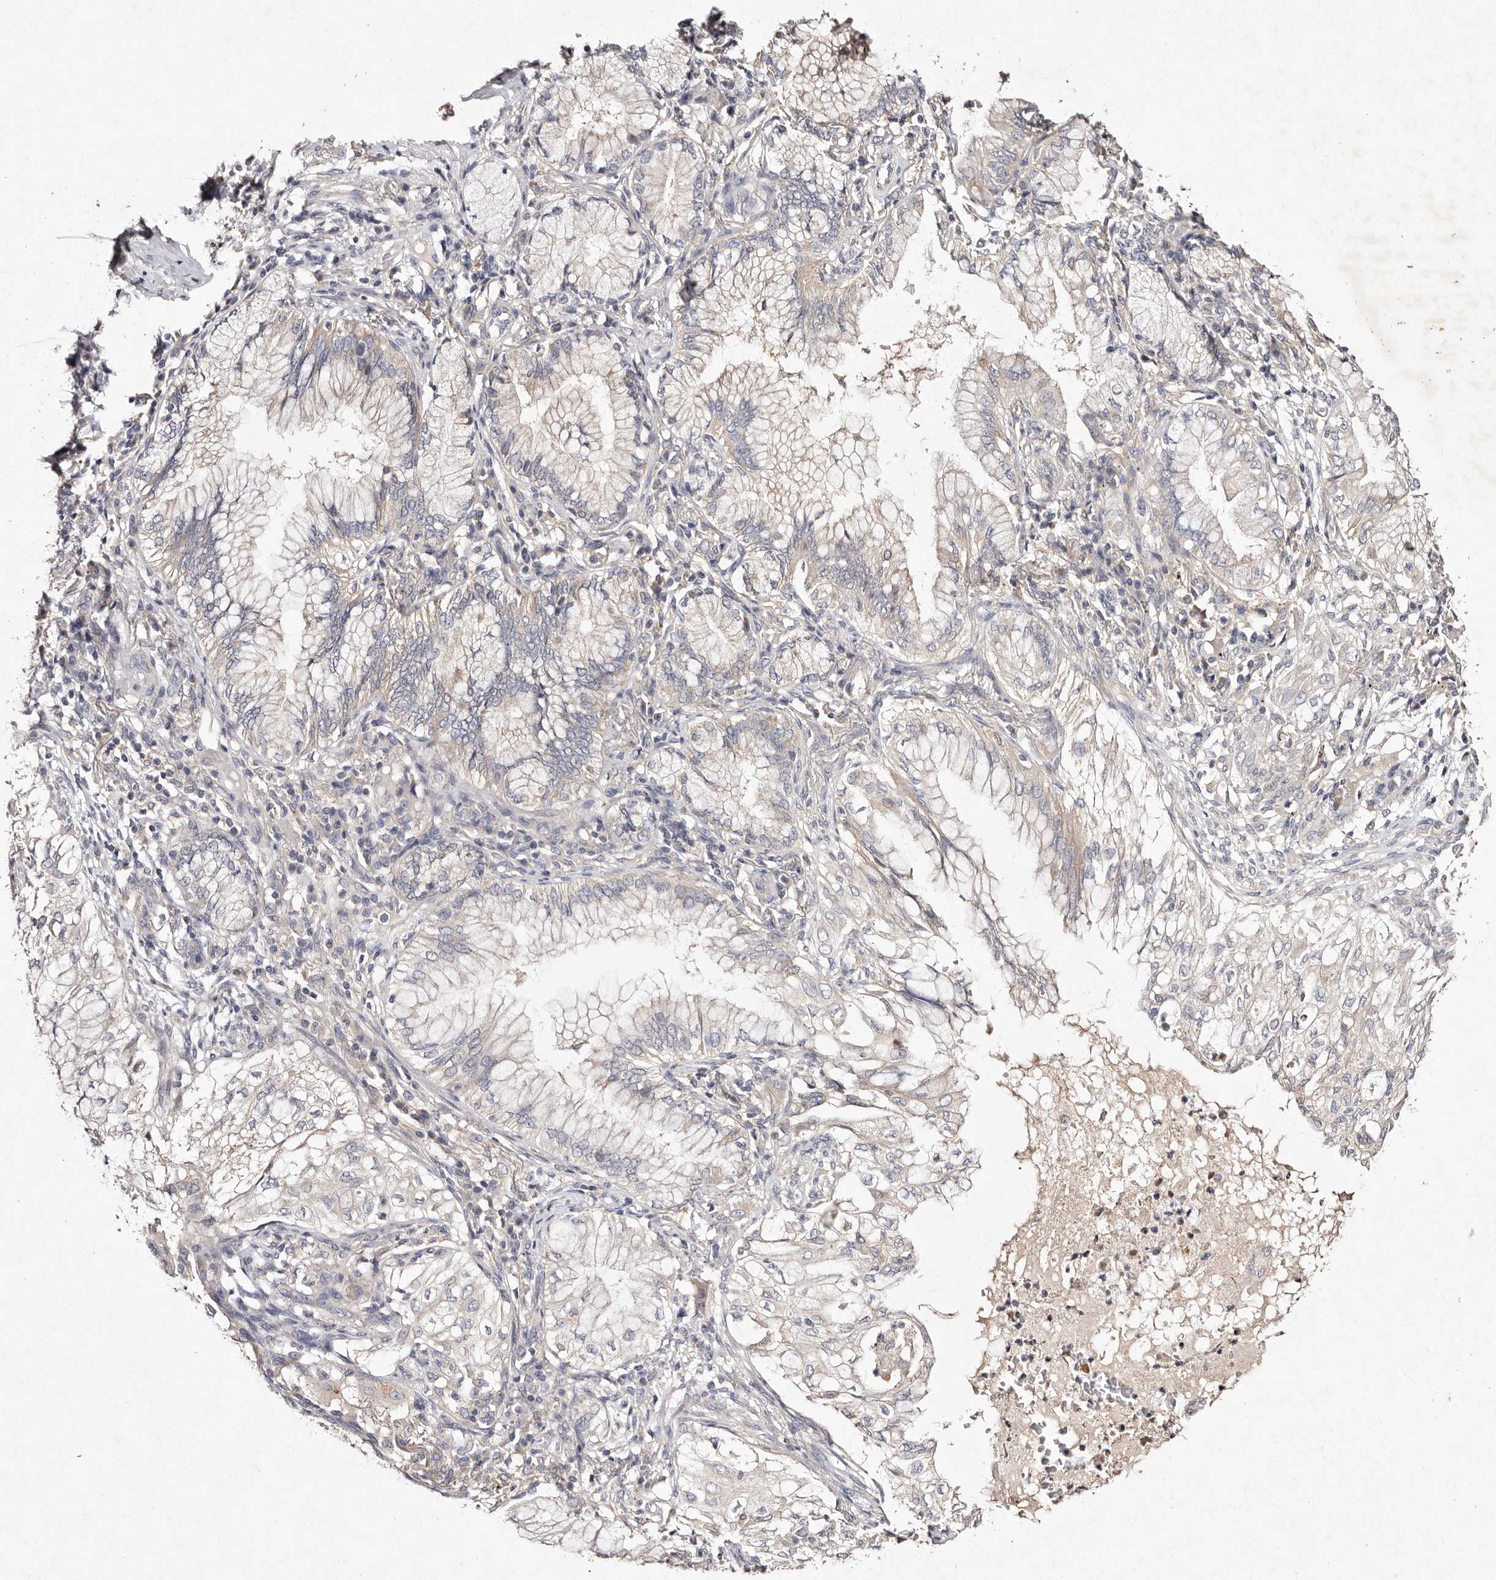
{"staining": {"intensity": "negative", "quantity": "none", "location": "none"}, "tissue": "lung cancer", "cell_type": "Tumor cells", "image_type": "cancer", "snomed": [{"axis": "morphology", "description": "Adenocarcinoma, NOS"}, {"axis": "topography", "description": "Lung"}], "caption": "This is a histopathology image of immunohistochemistry (IHC) staining of lung cancer, which shows no positivity in tumor cells.", "gene": "TSC2", "patient": {"sex": "female", "age": 70}}